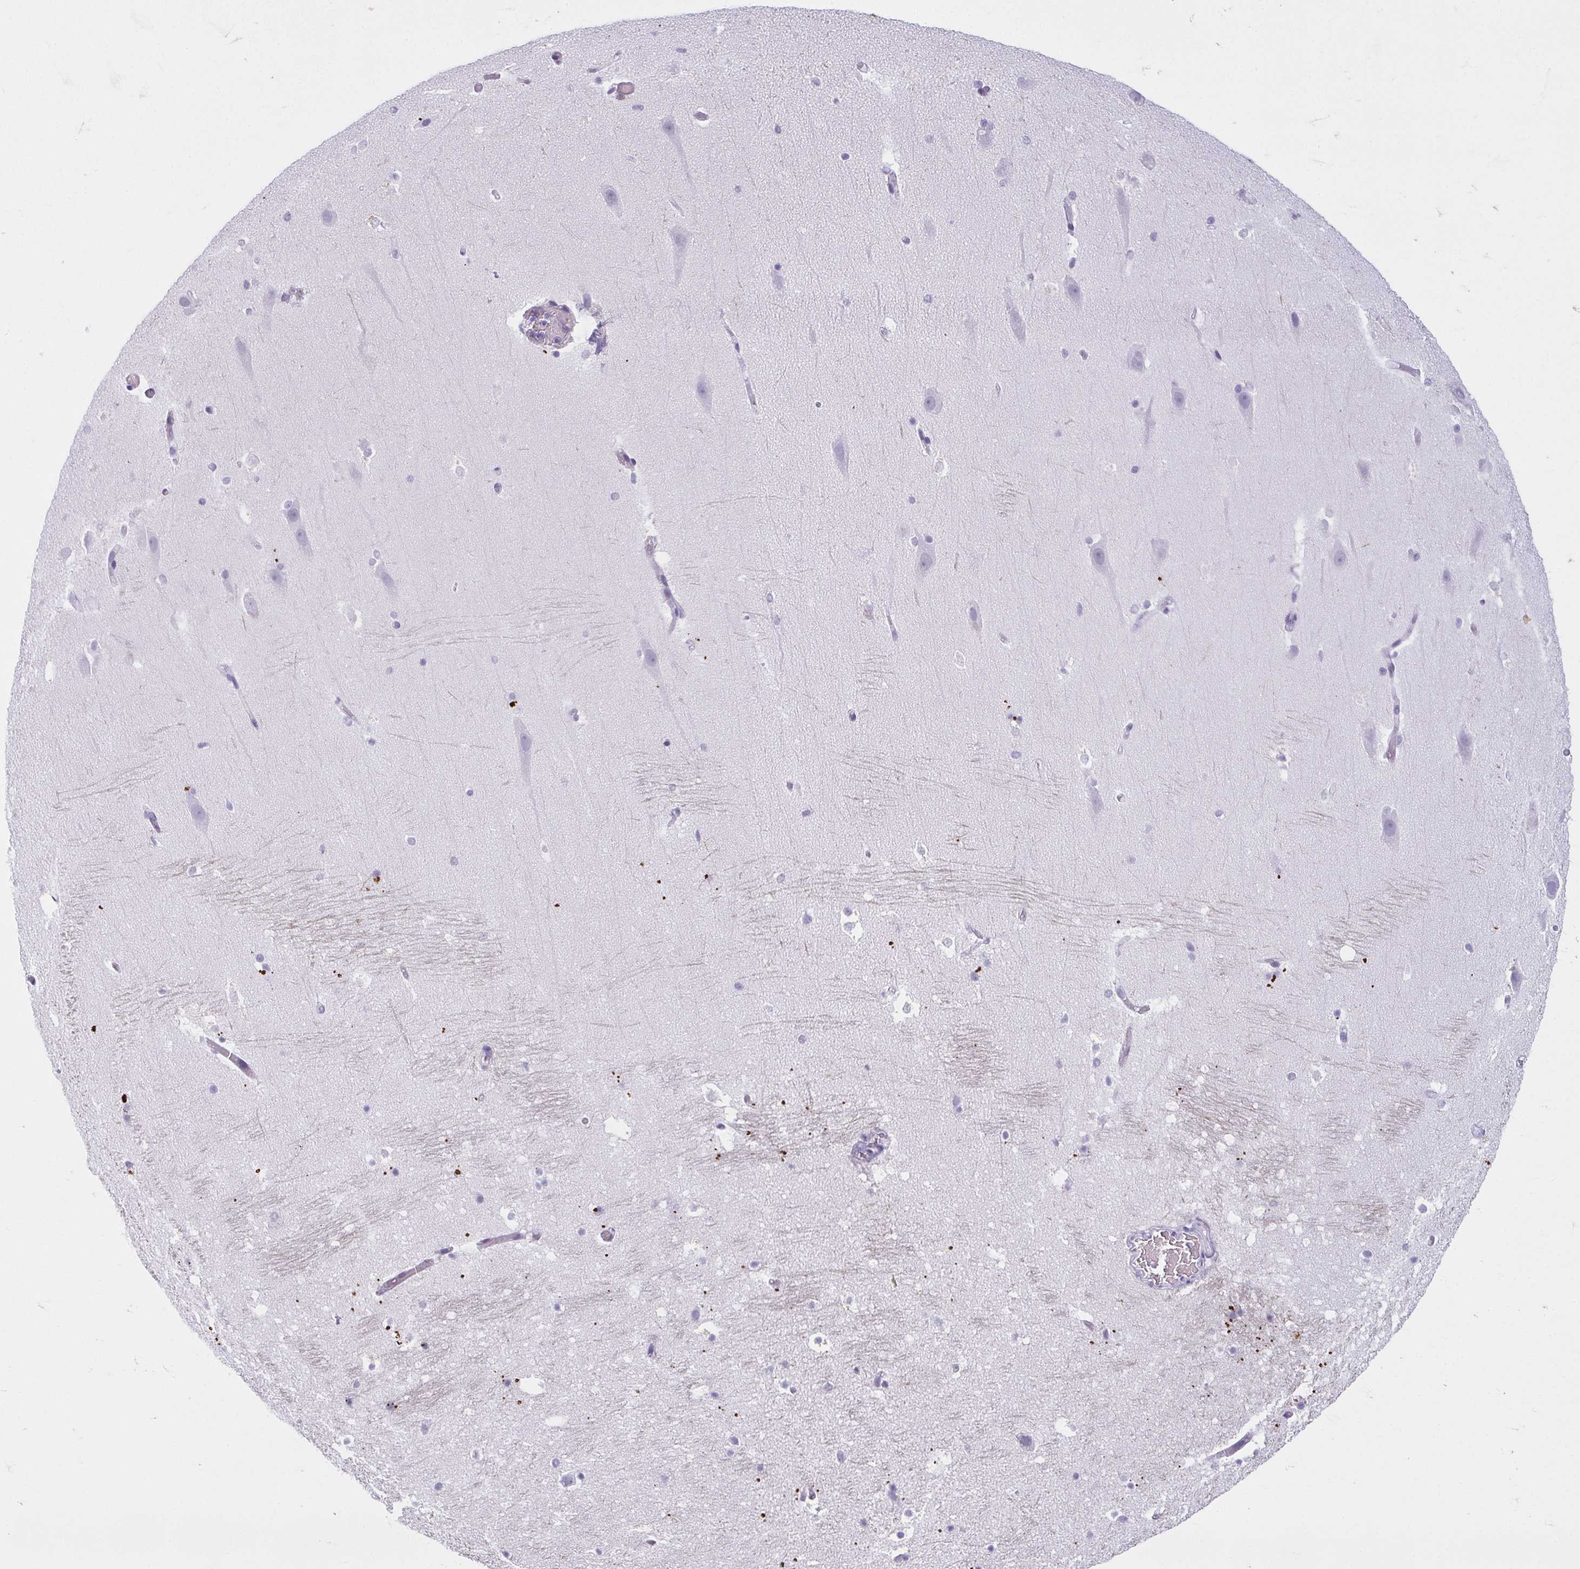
{"staining": {"intensity": "negative", "quantity": "none", "location": "none"}, "tissue": "hippocampus", "cell_type": "Glial cells", "image_type": "normal", "snomed": [{"axis": "morphology", "description": "Normal tissue, NOS"}, {"axis": "topography", "description": "Hippocampus"}], "caption": "Immunohistochemistry histopathology image of normal hippocampus: human hippocampus stained with DAB (3,3'-diaminobenzidine) demonstrates no significant protein expression in glial cells.", "gene": "MOBP", "patient": {"sex": "male", "age": 26}}